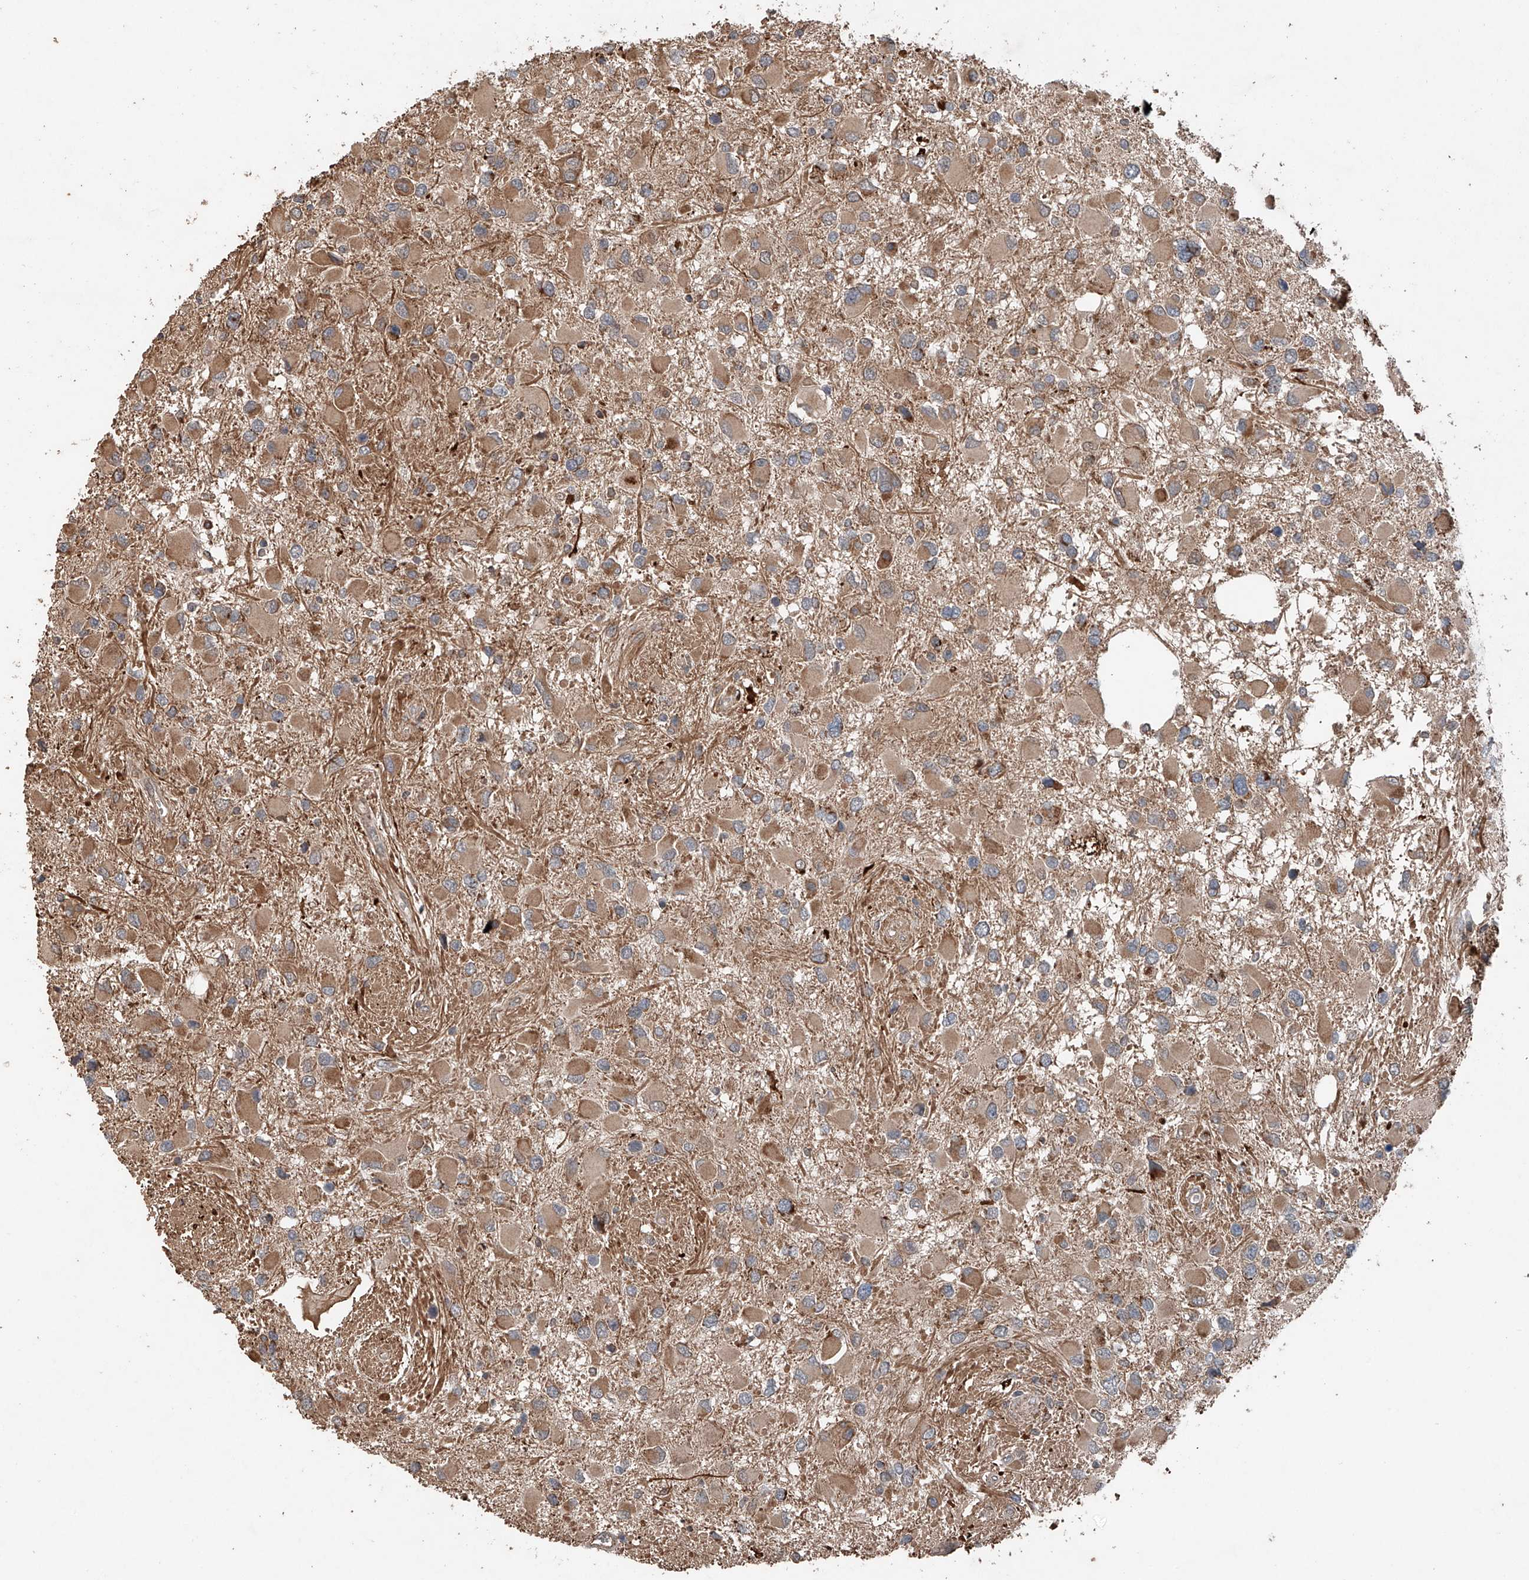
{"staining": {"intensity": "moderate", "quantity": ">75%", "location": "cytoplasmic/membranous"}, "tissue": "glioma", "cell_type": "Tumor cells", "image_type": "cancer", "snomed": [{"axis": "morphology", "description": "Glioma, malignant, High grade"}, {"axis": "topography", "description": "Brain"}], "caption": "Glioma stained with immunohistochemistry (IHC) exhibits moderate cytoplasmic/membranous positivity in approximately >75% of tumor cells. The protein of interest is stained brown, and the nuclei are stained in blue (DAB (3,3'-diaminobenzidine) IHC with brightfield microscopy, high magnification).", "gene": "AP4B1", "patient": {"sex": "male", "age": 53}}